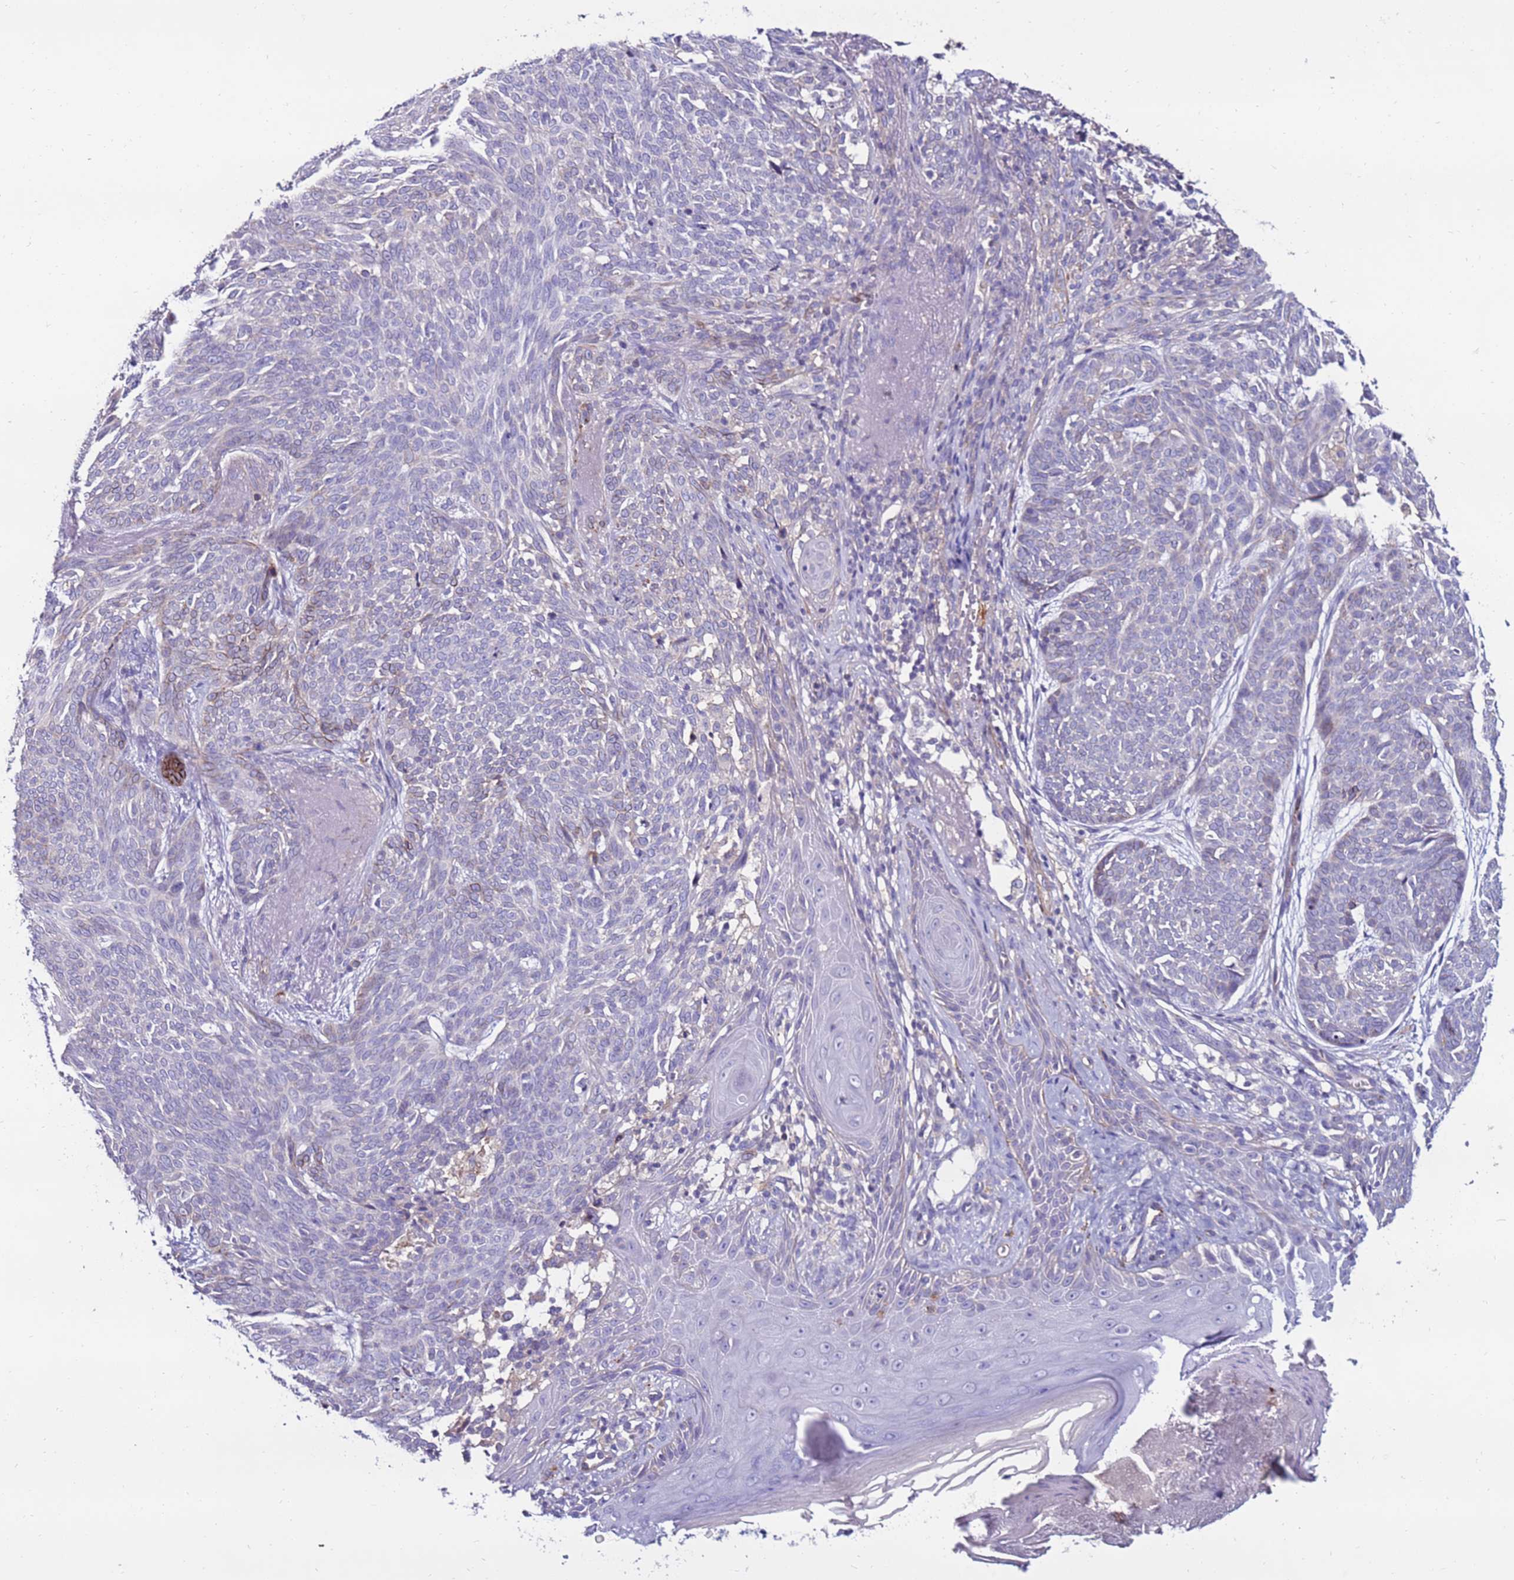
{"staining": {"intensity": "negative", "quantity": "none", "location": "none"}, "tissue": "skin cancer", "cell_type": "Tumor cells", "image_type": "cancer", "snomed": [{"axis": "morphology", "description": "Basal cell carcinoma"}, {"axis": "topography", "description": "Skin"}], "caption": "Skin basal cell carcinoma was stained to show a protein in brown. There is no significant positivity in tumor cells.", "gene": "CLEC4M", "patient": {"sex": "female", "age": 86}}